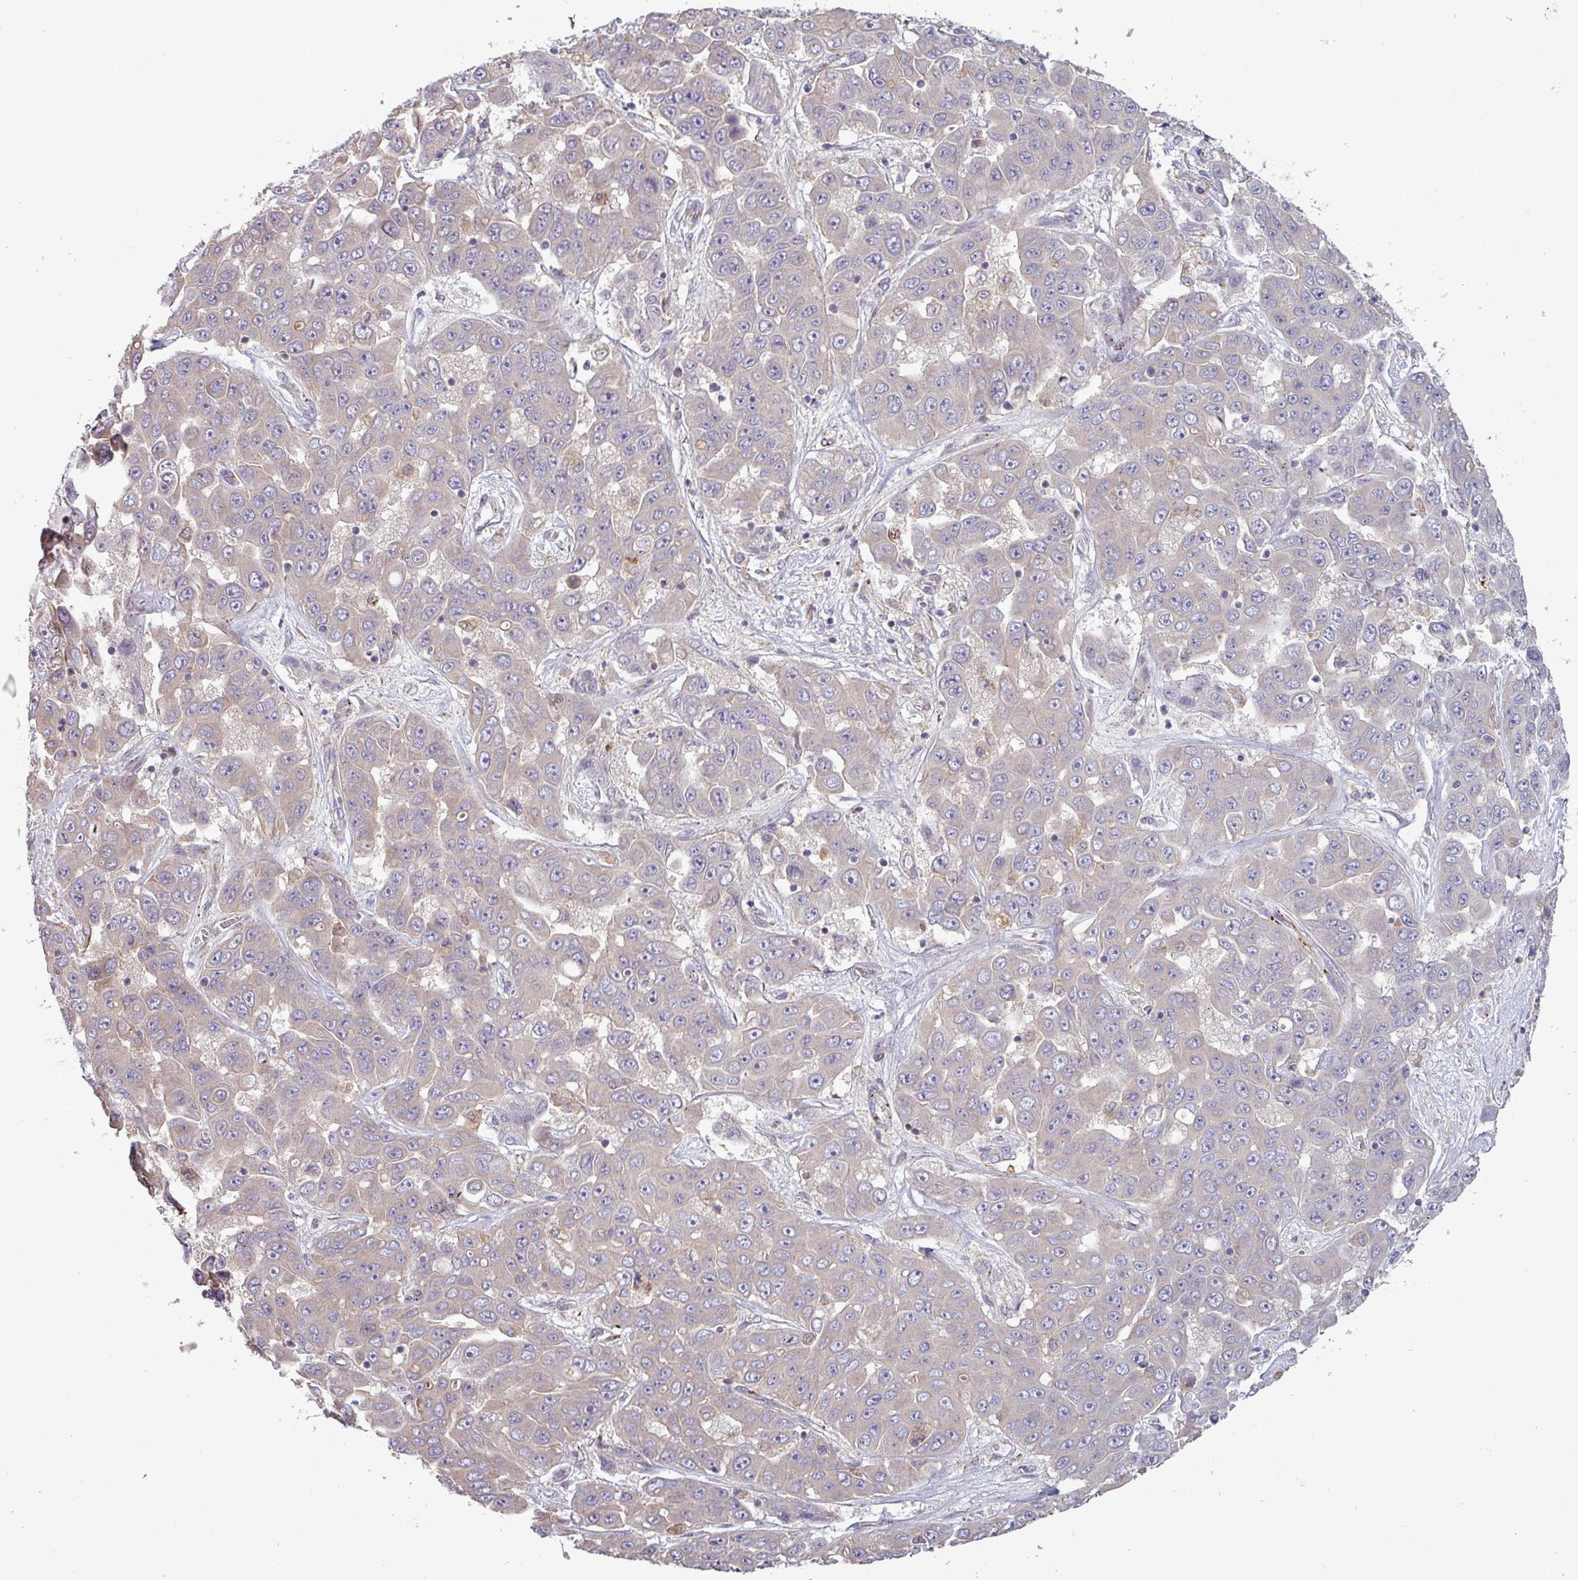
{"staining": {"intensity": "negative", "quantity": "none", "location": "none"}, "tissue": "liver cancer", "cell_type": "Tumor cells", "image_type": "cancer", "snomed": [{"axis": "morphology", "description": "Cholangiocarcinoma"}, {"axis": "topography", "description": "Liver"}], "caption": "Cholangiocarcinoma (liver) was stained to show a protein in brown. There is no significant staining in tumor cells.", "gene": "PLIN2", "patient": {"sex": "female", "age": 52}}